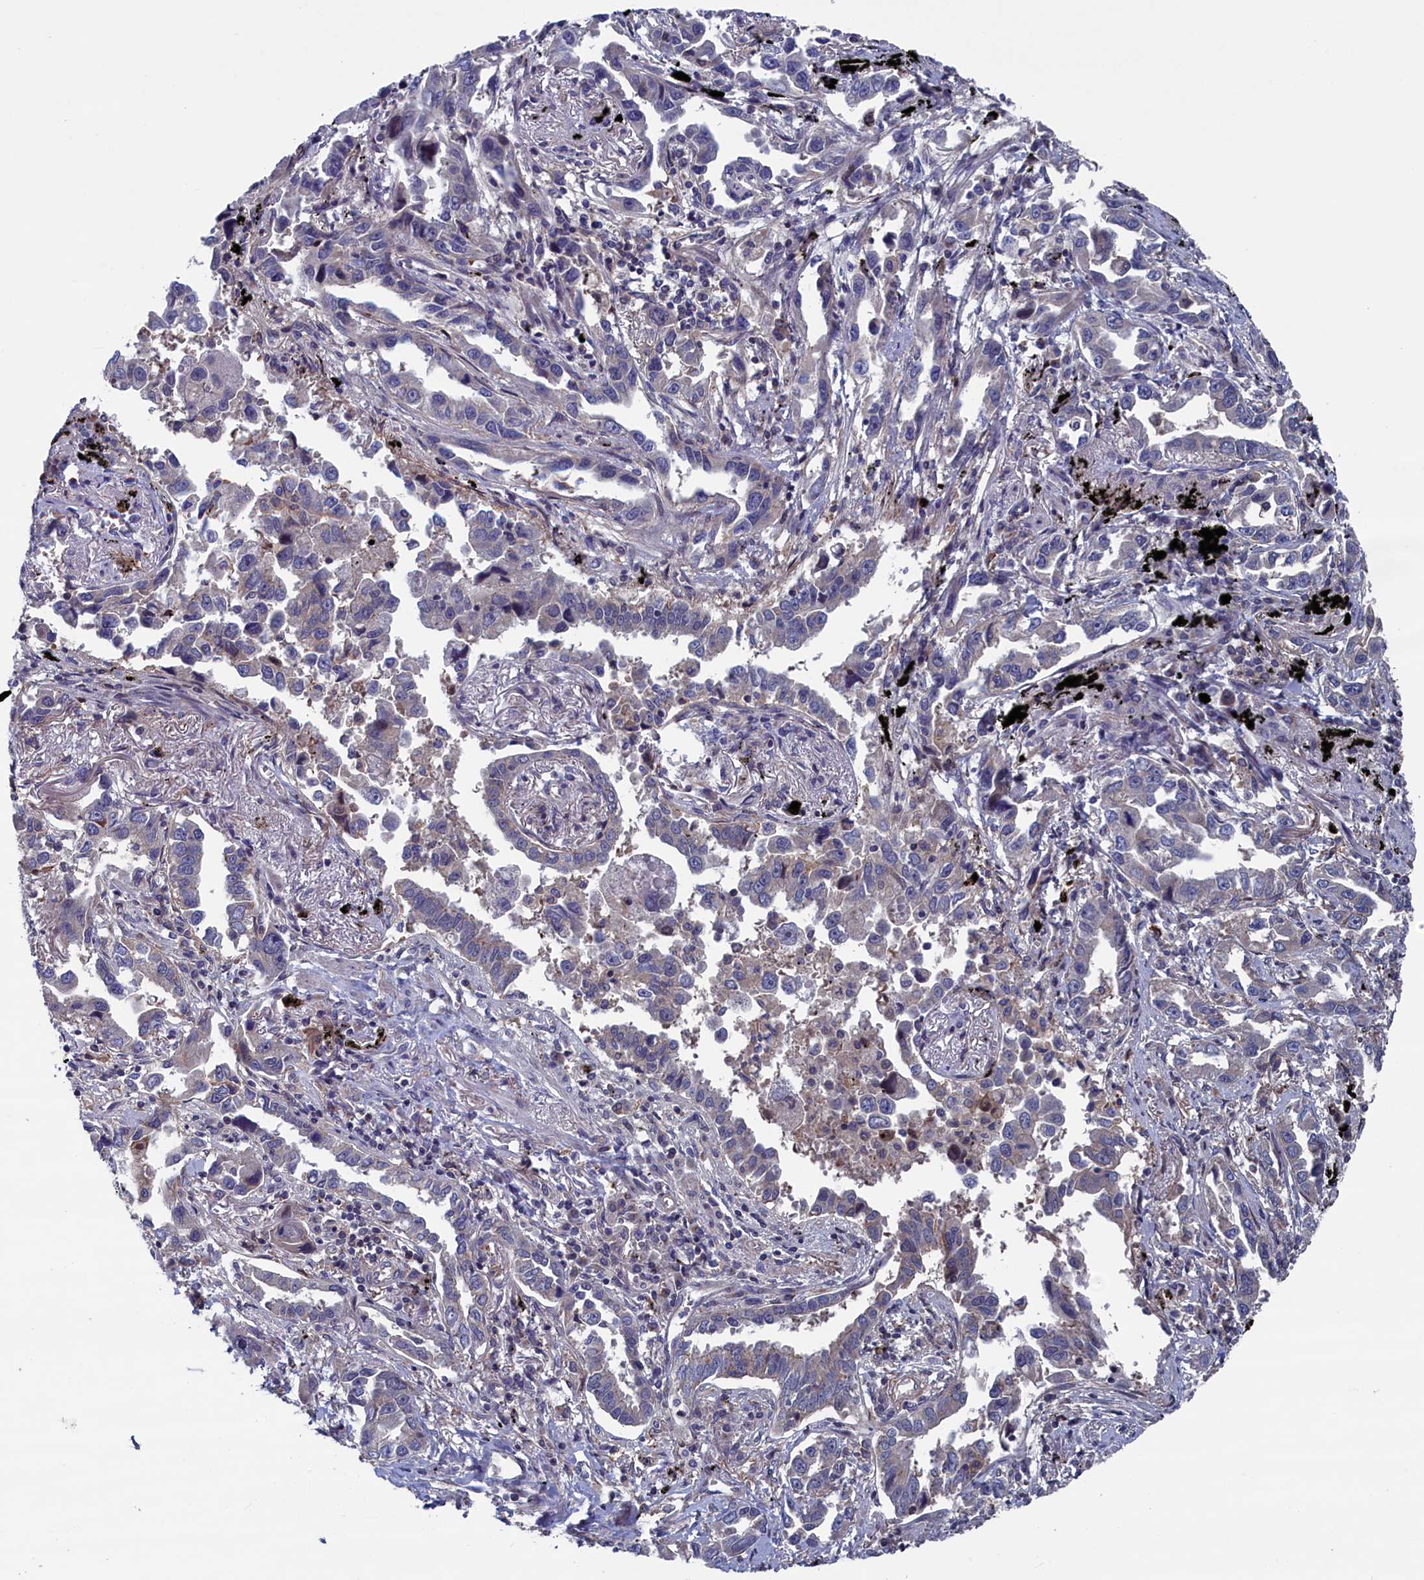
{"staining": {"intensity": "weak", "quantity": "<25%", "location": "cytoplasmic/membranous"}, "tissue": "lung cancer", "cell_type": "Tumor cells", "image_type": "cancer", "snomed": [{"axis": "morphology", "description": "Adenocarcinoma, NOS"}, {"axis": "topography", "description": "Lung"}], "caption": "High magnification brightfield microscopy of lung cancer stained with DAB (brown) and counterstained with hematoxylin (blue): tumor cells show no significant positivity.", "gene": "SPATA13", "patient": {"sex": "male", "age": 67}}